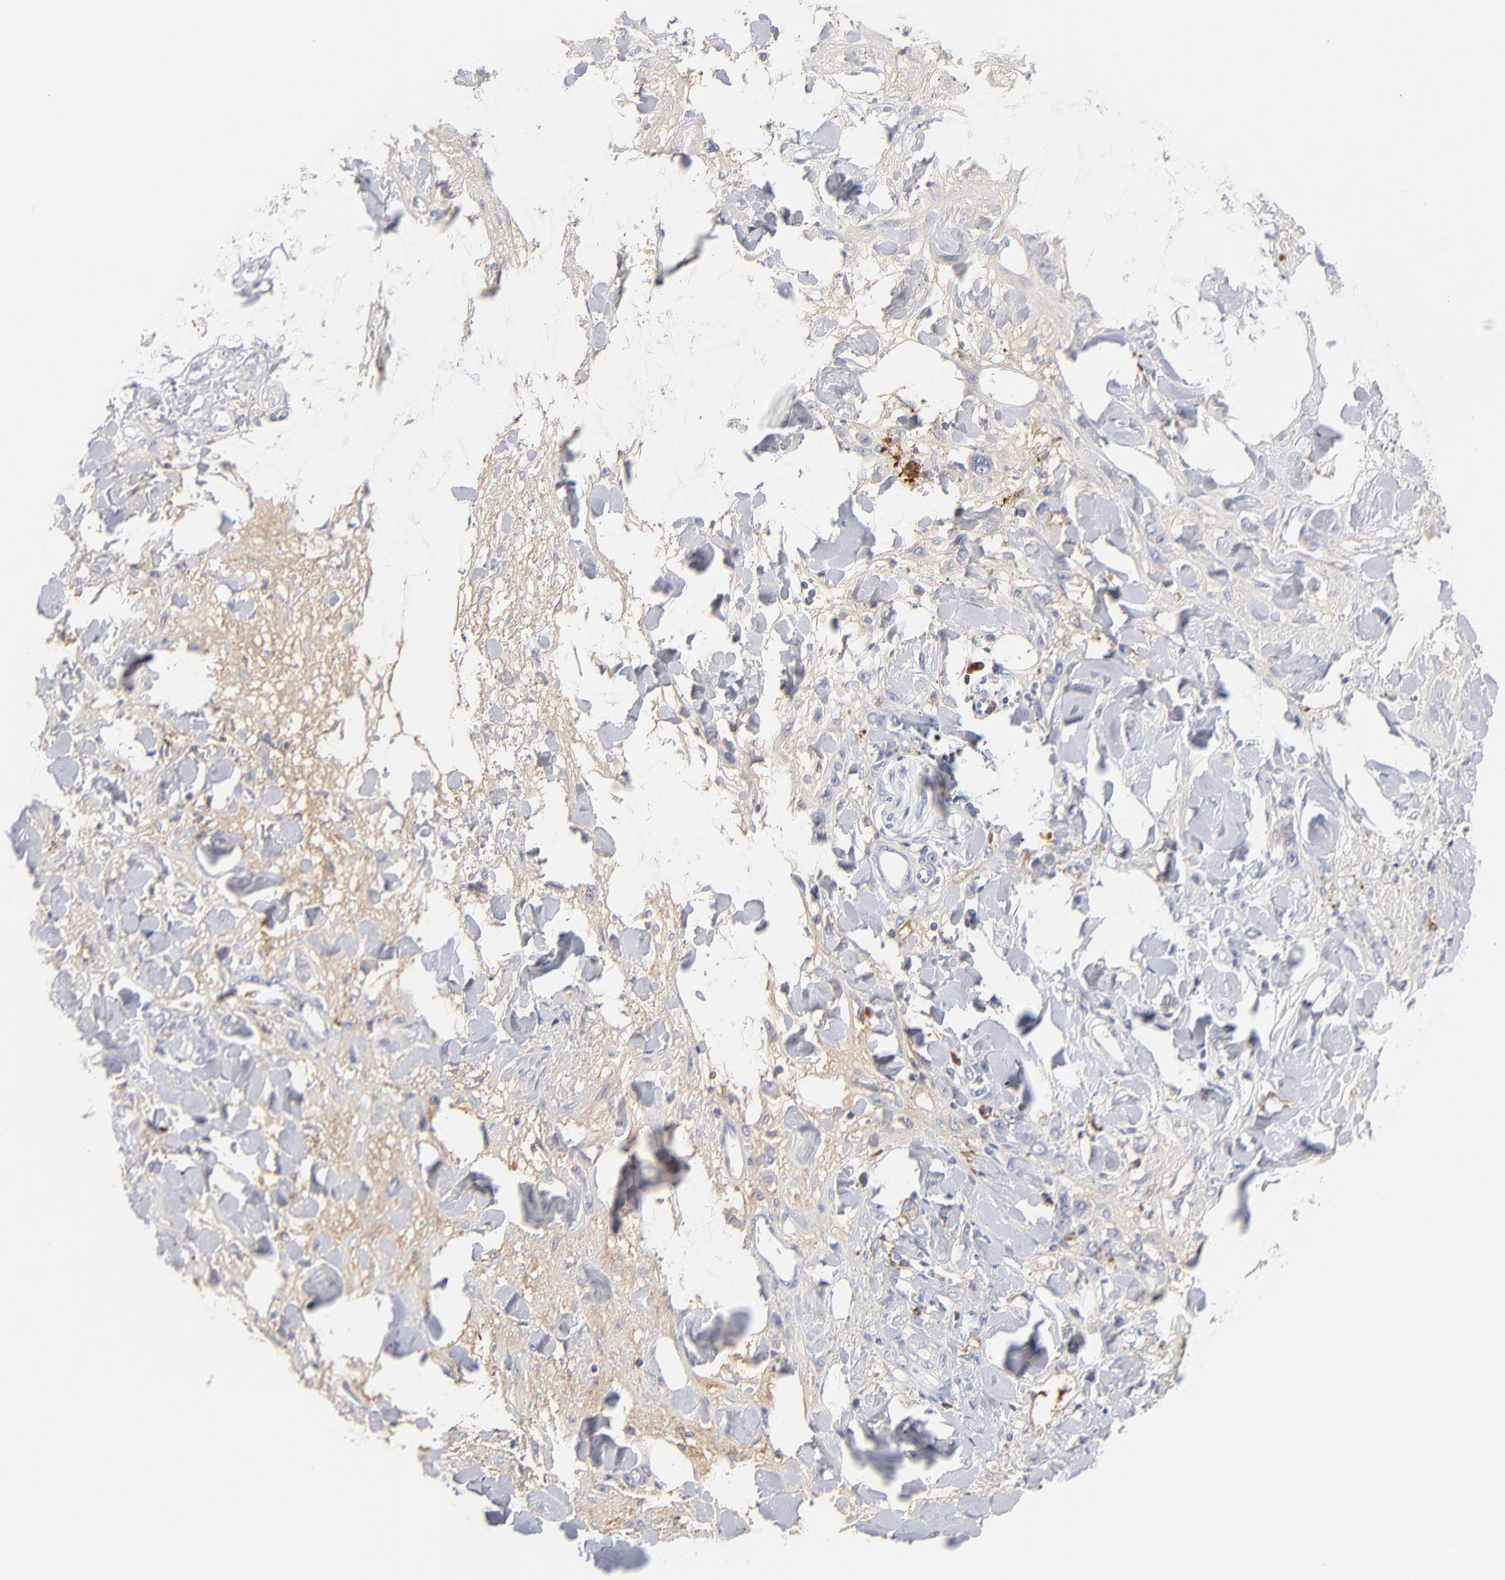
{"staining": {"intensity": "negative", "quantity": "none", "location": "none"}, "tissue": "stomach cancer", "cell_type": "Tumor cells", "image_type": "cancer", "snomed": [{"axis": "morphology", "description": "Normal tissue, NOS"}, {"axis": "morphology", "description": "Adenocarcinoma, NOS"}, {"axis": "topography", "description": "Stomach"}], "caption": "The photomicrograph displays no staining of tumor cells in stomach adenocarcinoma. Brightfield microscopy of immunohistochemistry (IHC) stained with DAB (3,3'-diaminobenzidine) (brown) and hematoxylin (blue), captured at high magnification.", "gene": "APOH", "patient": {"sex": "male", "age": 82}}